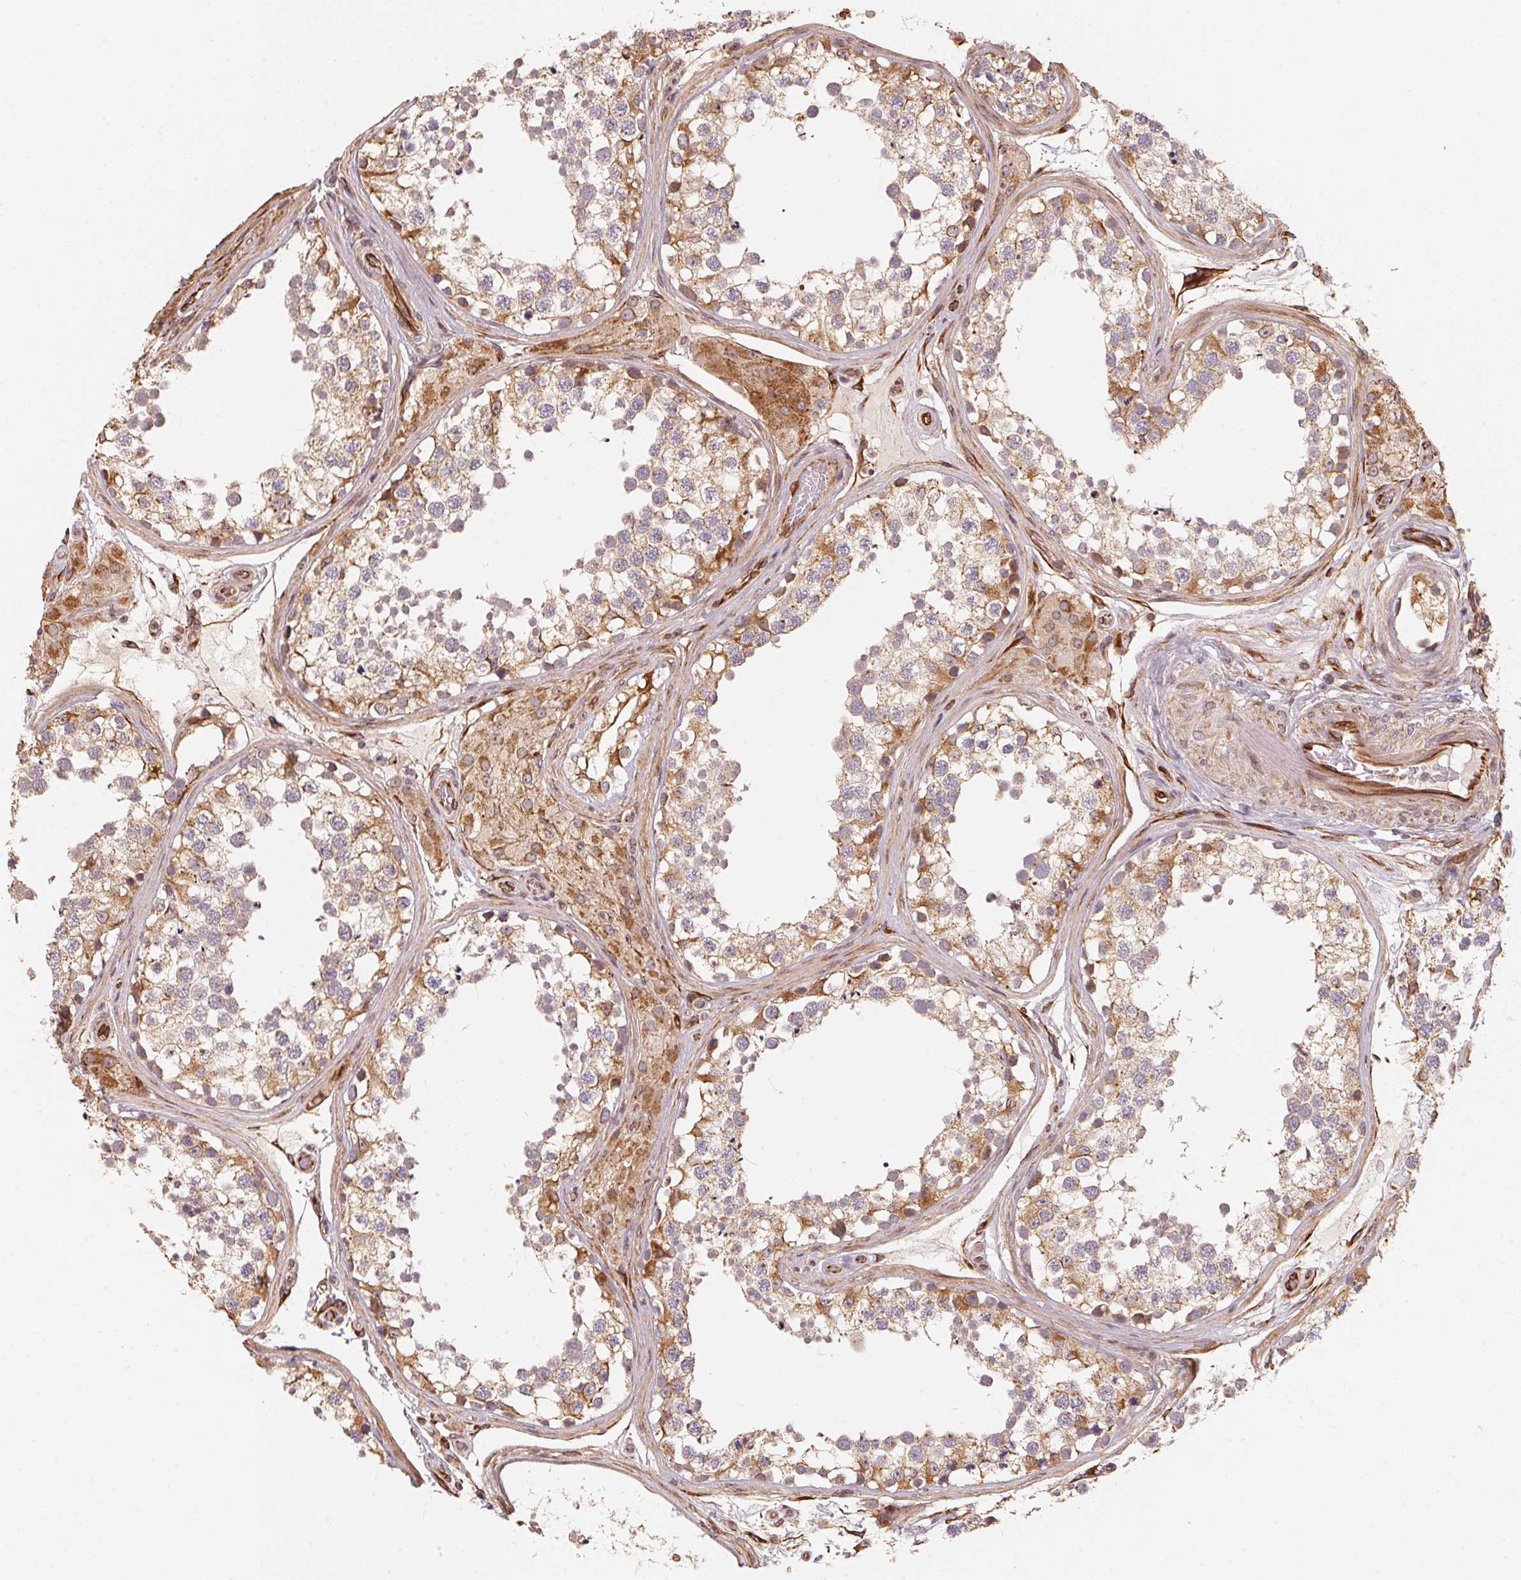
{"staining": {"intensity": "moderate", "quantity": "25%-75%", "location": "cytoplasmic/membranous"}, "tissue": "testis", "cell_type": "Cells in seminiferous ducts", "image_type": "normal", "snomed": [{"axis": "morphology", "description": "Normal tissue, NOS"}, {"axis": "morphology", "description": "Seminoma, NOS"}, {"axis": "topography", "description": "Testis"}], "caption": "A brown stain shows moderate cytoplasmic/membranous staining of a protein in cells in seminiferous ducts of benign human testis. The staining was performed using DAB (3,3'-diaminobenzidine) to visualize the protein expression in brown, while the nuclei were stained in blue with hematoxylin (Magnification: 20x).", "gene": "TSPAN12", "patient": {"sex": "male", "age": 65}}